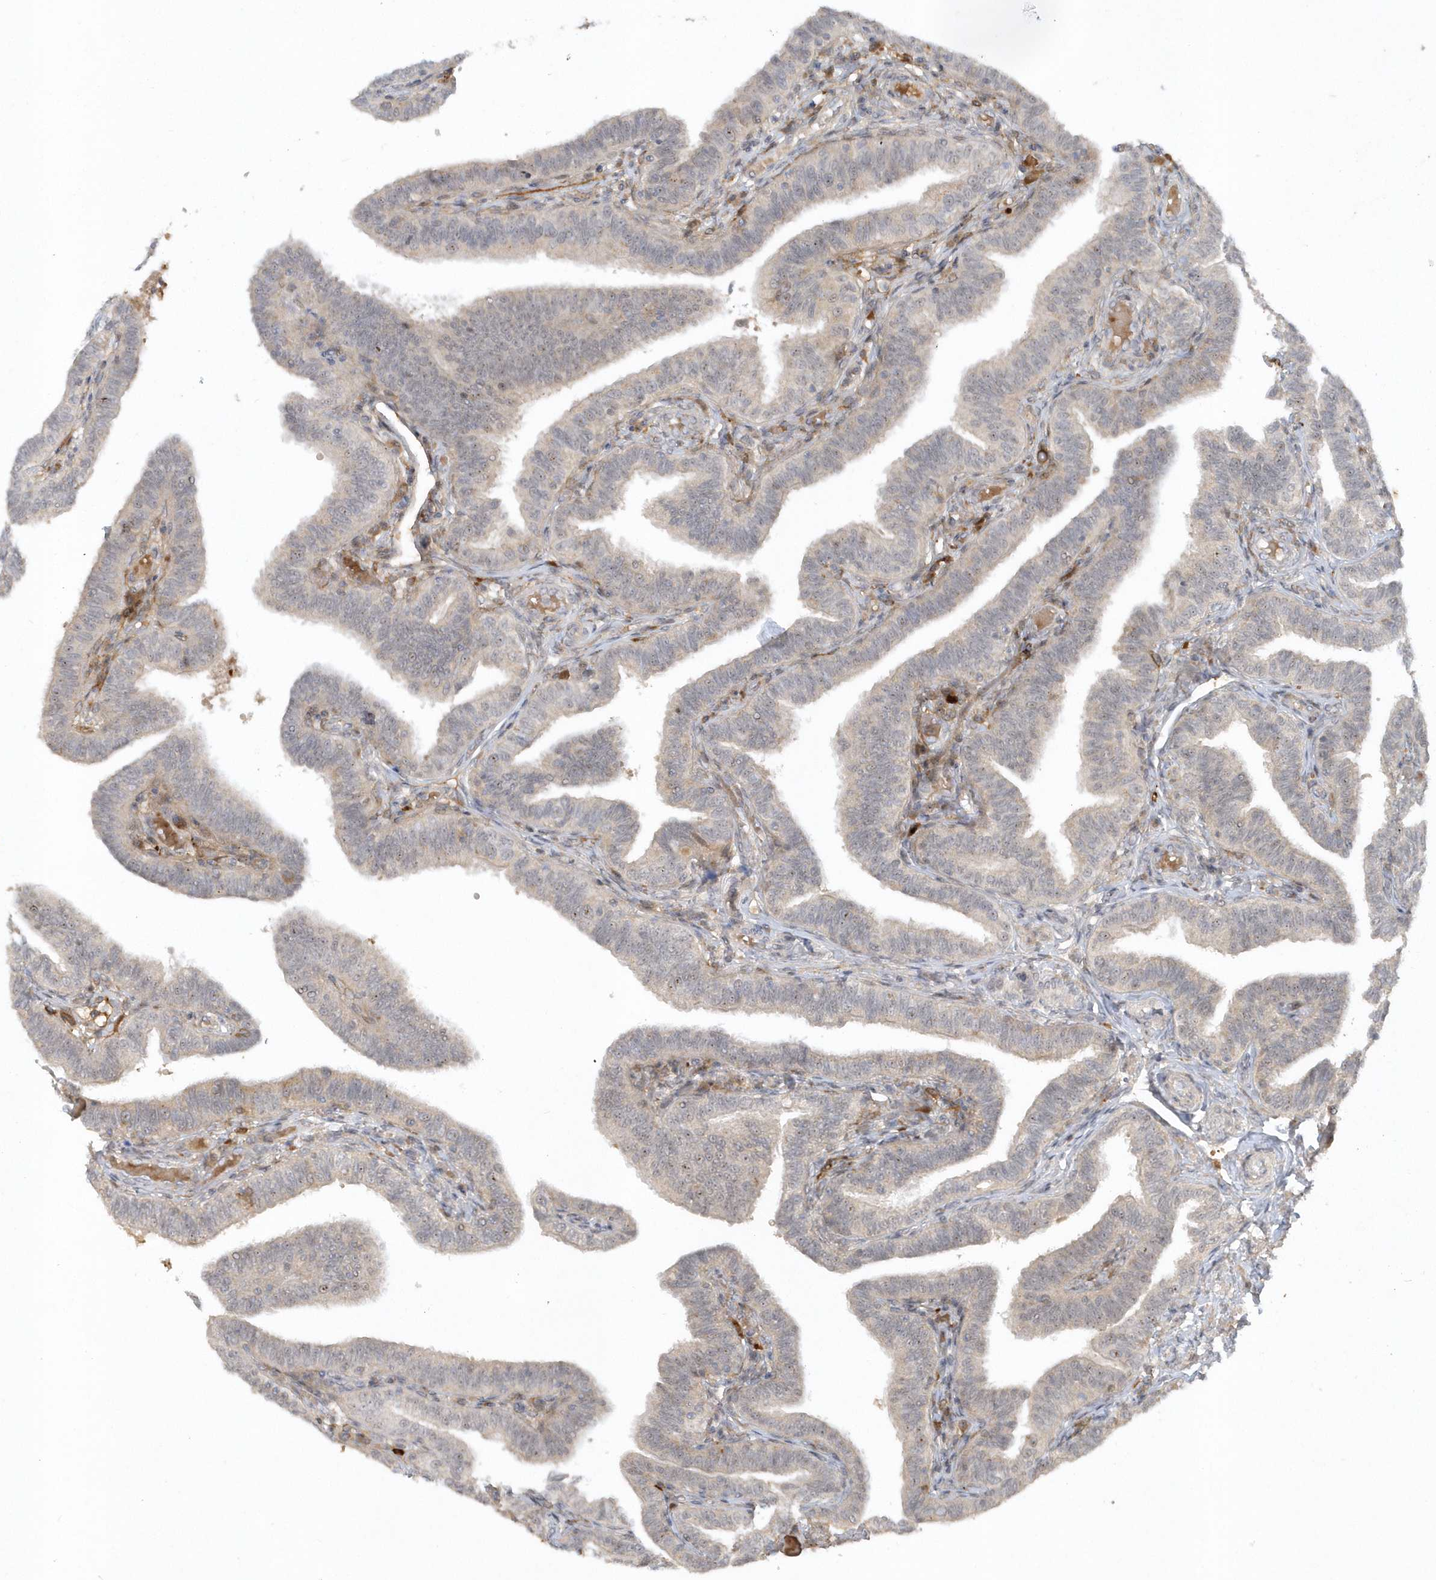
{"staining": {"intensity": "weak", "quantity": "25%-75%", "location": "cytoplasmic/membranous,nuclear"}, "tissue": "fallopian tube", "cell_type": "Glandular cells", "image_type": "normal", "snomed": [{"axis": "morphology", "description": "Normal tissue, NOS"}, {"axis": "topography", "description": "Fallopian tube"}], "caption": "Human fallopian tube stained with a brown dye displays weak cytoplasmic/membranous,nuclear positive expression in approximately 25%-75% of glandular cells.", "gene": "THG1L", "patient": {"sex": "female", "age": 39}}